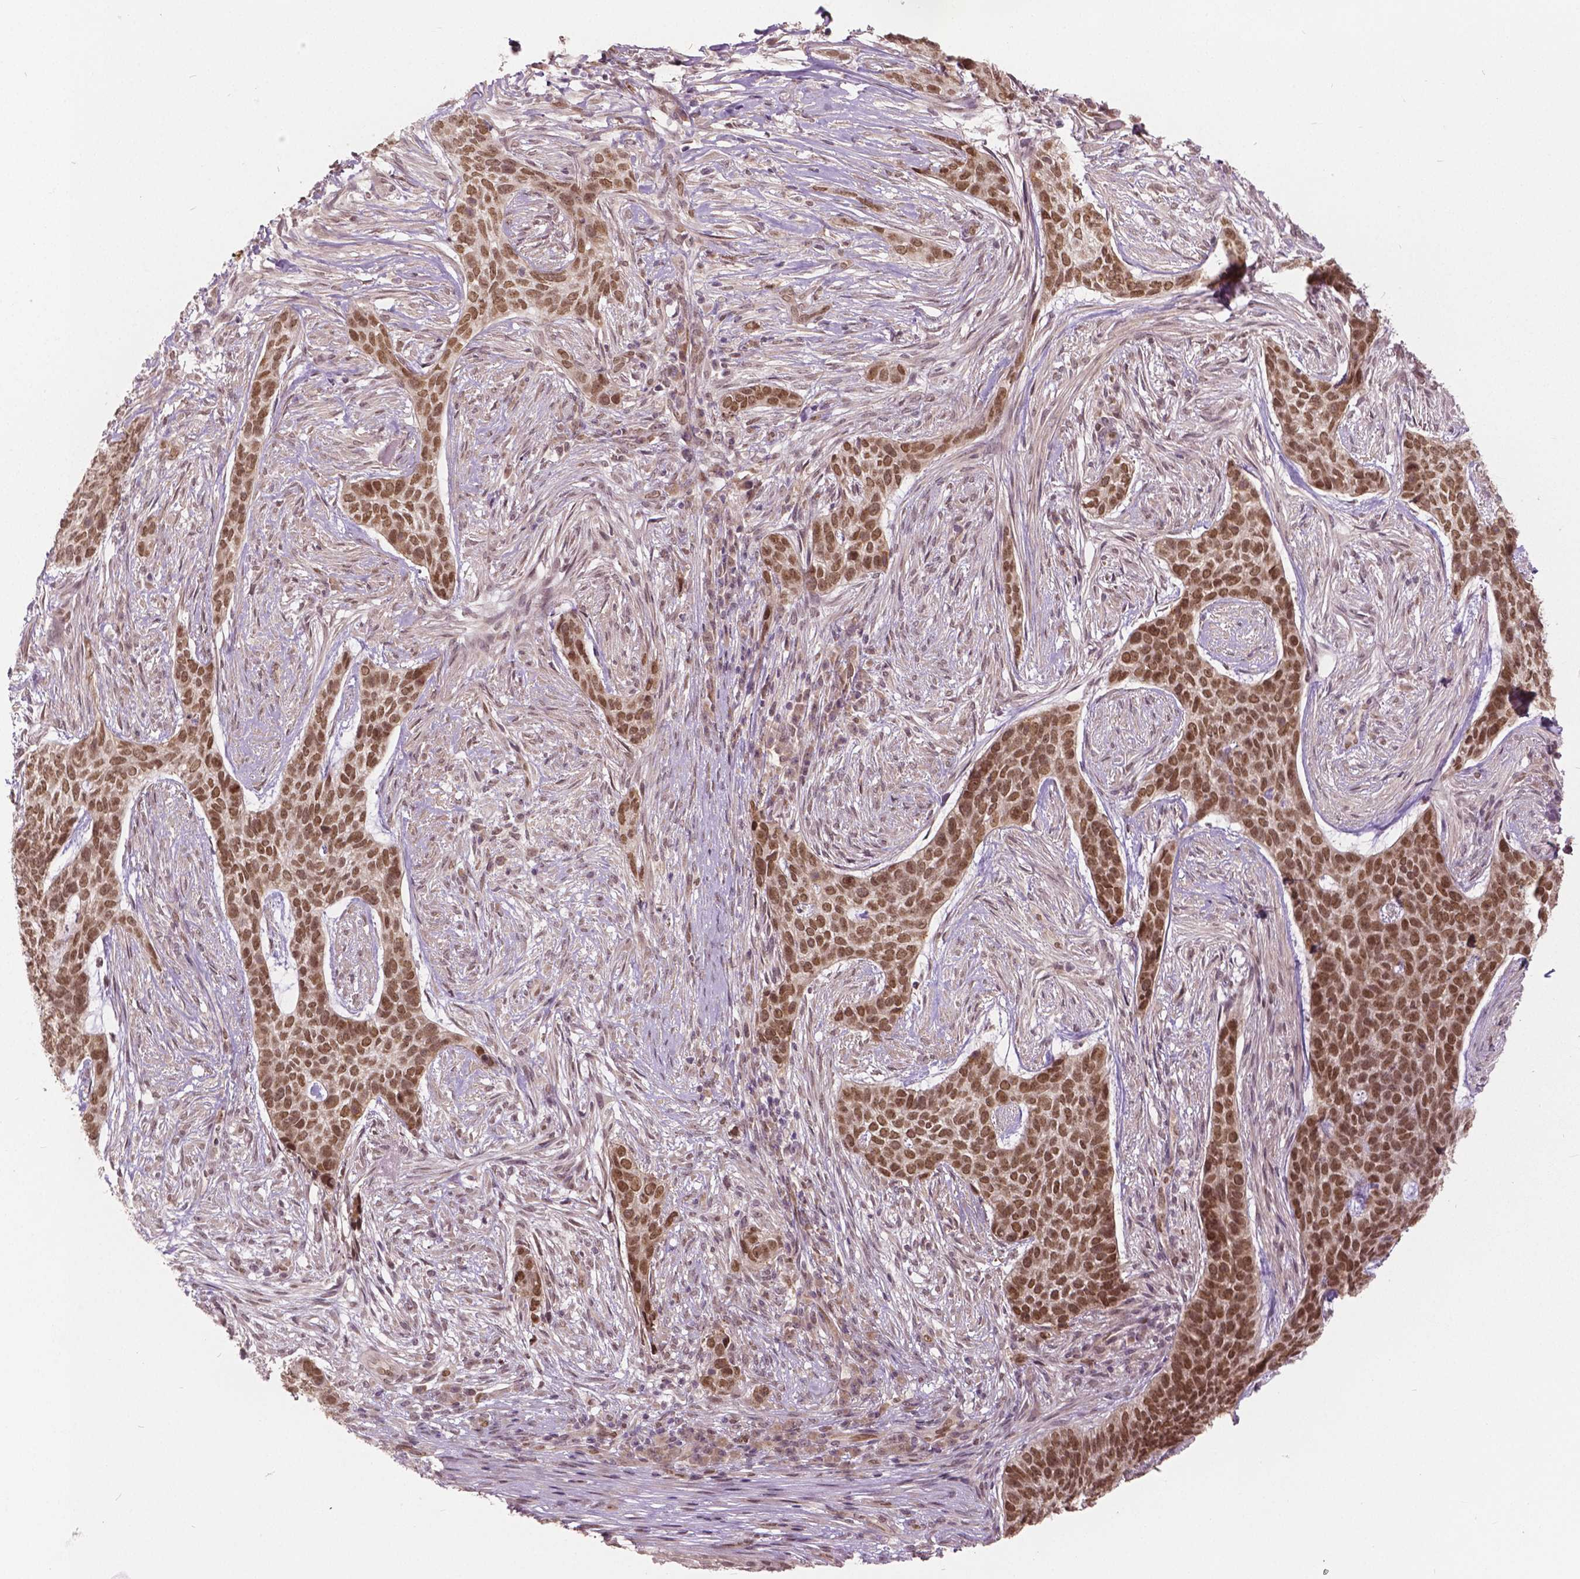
{"staining": {"intensity": "moderate", "quantity": ">75%", "location": "nuclear"}, "tissue": "skin cancer", "cell_type": "Tumor cells", "image_type": "cancer", "snomed": [{"axis": "morphology", "description": "Basal cell carcinoma"}, {"axis": "topography", "description": "Skin"}], "caption": "A medium amount of moderate nuclear expression is seen in approximately >75% of tumor cells in skin basal cell carcinoma tissue.", "gene": "HMBOX1", "patient": {"sex": "female", "age": 69}}